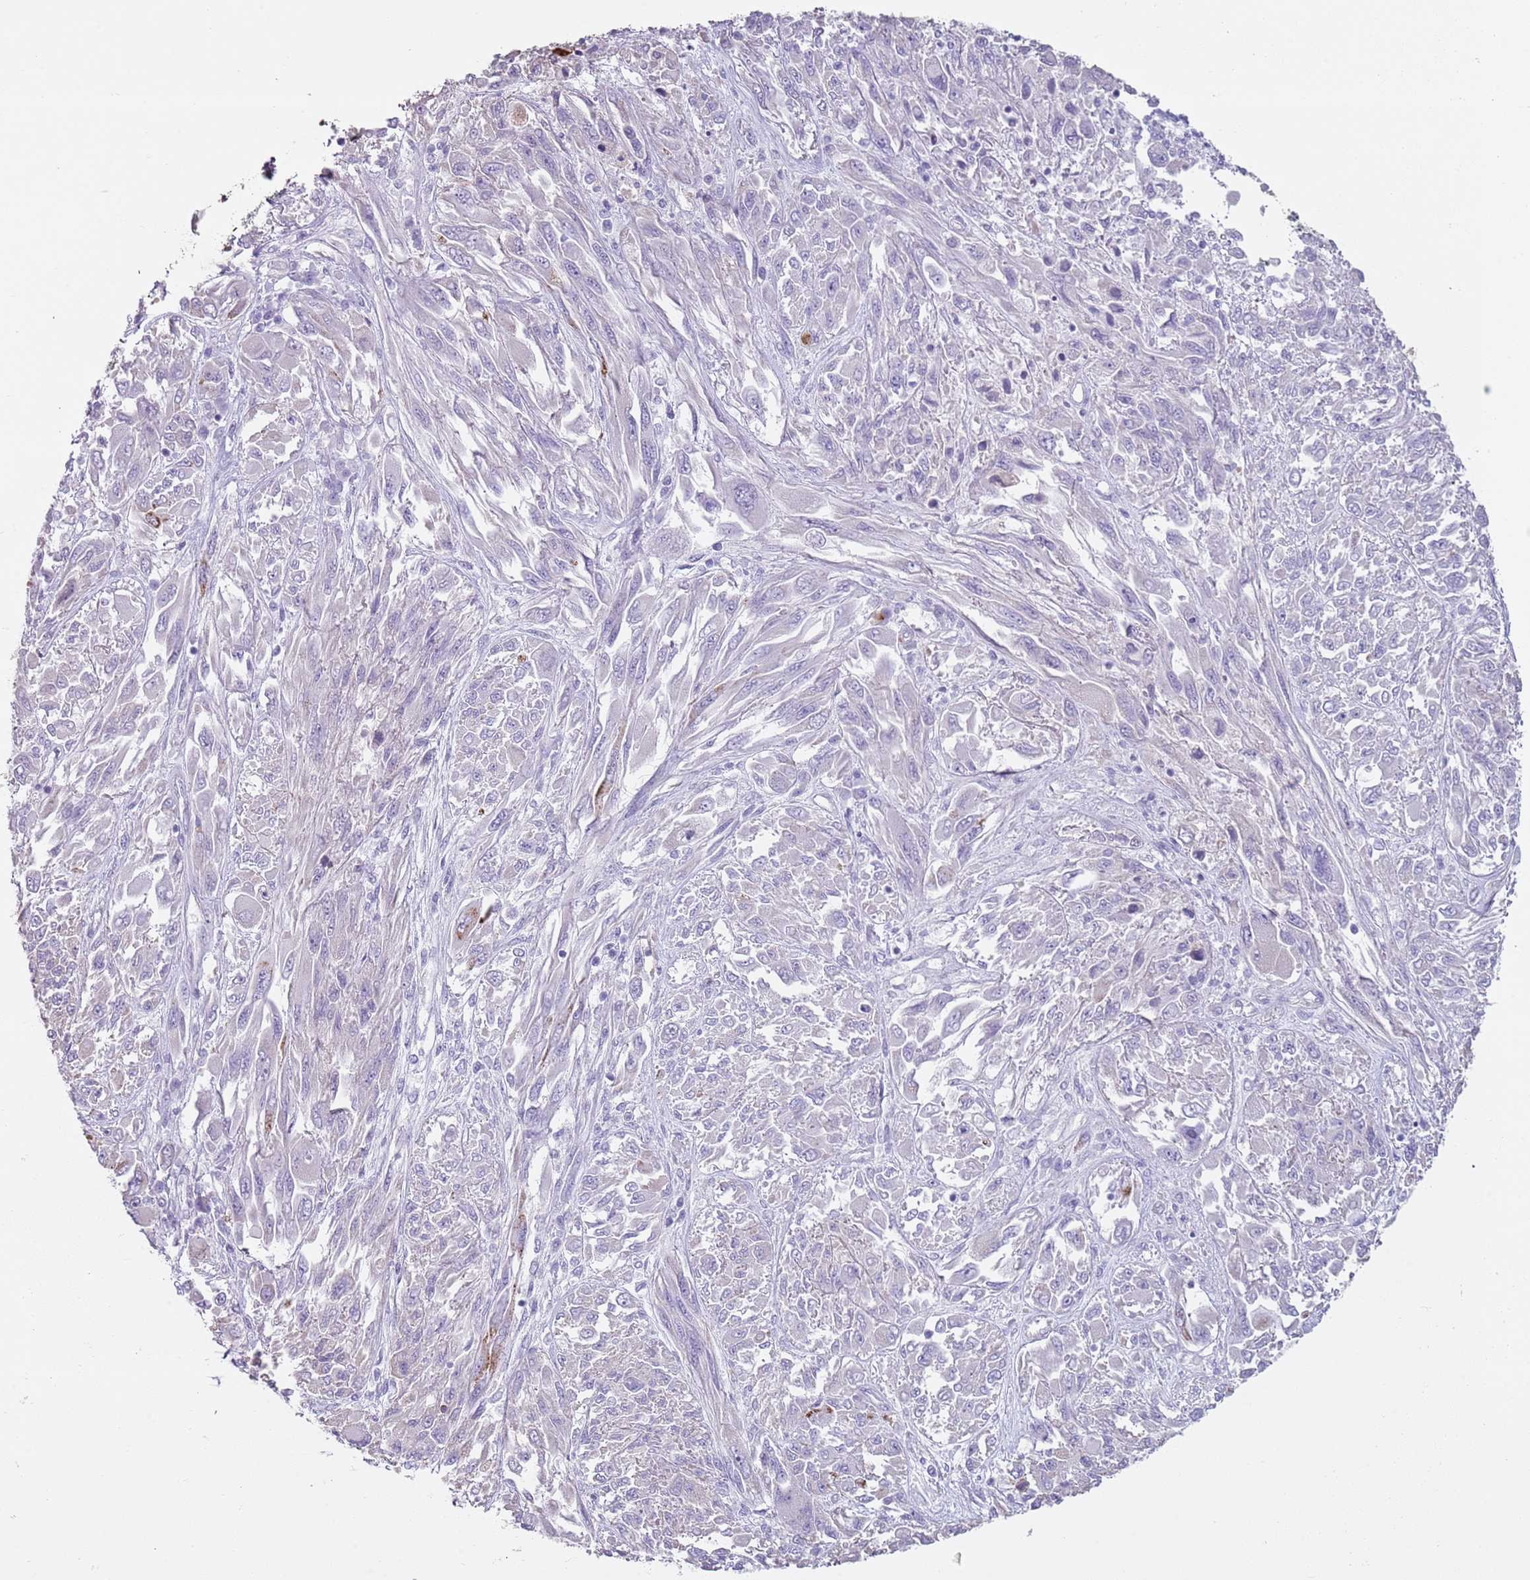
{"staining": {"intensity": "negative", "quantity": "none", "location": "none"}, "tissue": "melanoma", "cell_type": "Tumor cells", "image_type": "cancer", "snomed": [{"axis": "morphology", "description": "Malignant melanoma, NOS"}, {"axis": "topography", "description": "Skin"}], "caption": "Immunohistochemistry image of melanoma stained for a protein (brown), which shows no staining in tumor cells.", "gene": "CD177", "patient": {"sex": "female", "age": 91}}